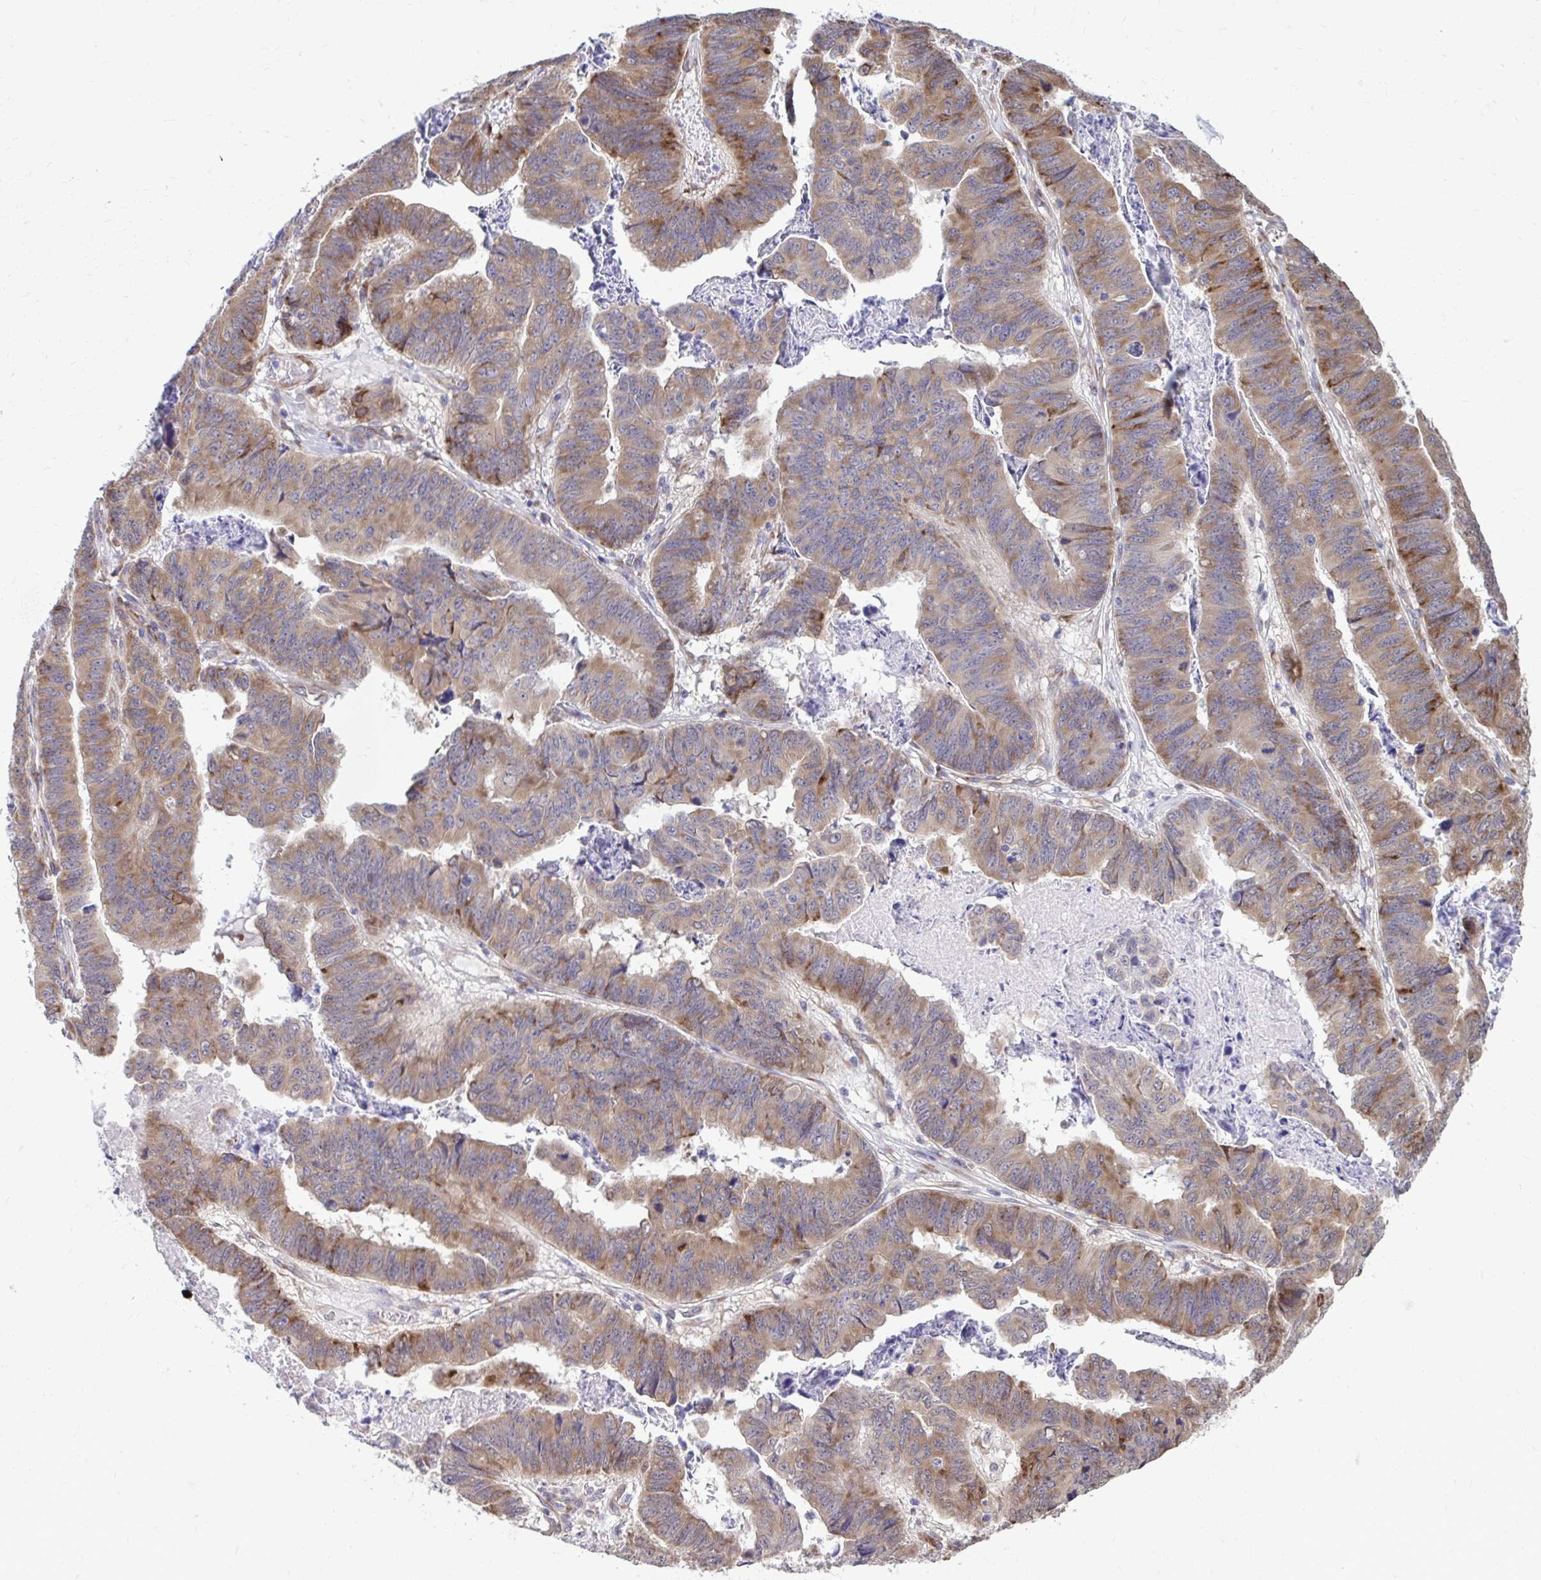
{"staining": {"intensity": "moderate", "quantity": ">75%", "location": "cytoplasmic/membranous"}, "tissue": "stomach cancer", "cell_type": "Tumor cells", "image_type": "cancer", "snomed": [{"axis": "morphology", "description": "Adenocarcinoma, NOS"}, {"axis": "topography", "description": "Stomach, lower"}], "caption": "This image displays immunohistochemistry (IHC) staining of human stomach cancer (adenocarcinoma), with medium moderate cytoplasmic/membranous staining in about >75% of tumor cells.", "gene": "SELENON", "patient": {"sex": "male", "age": 77}}